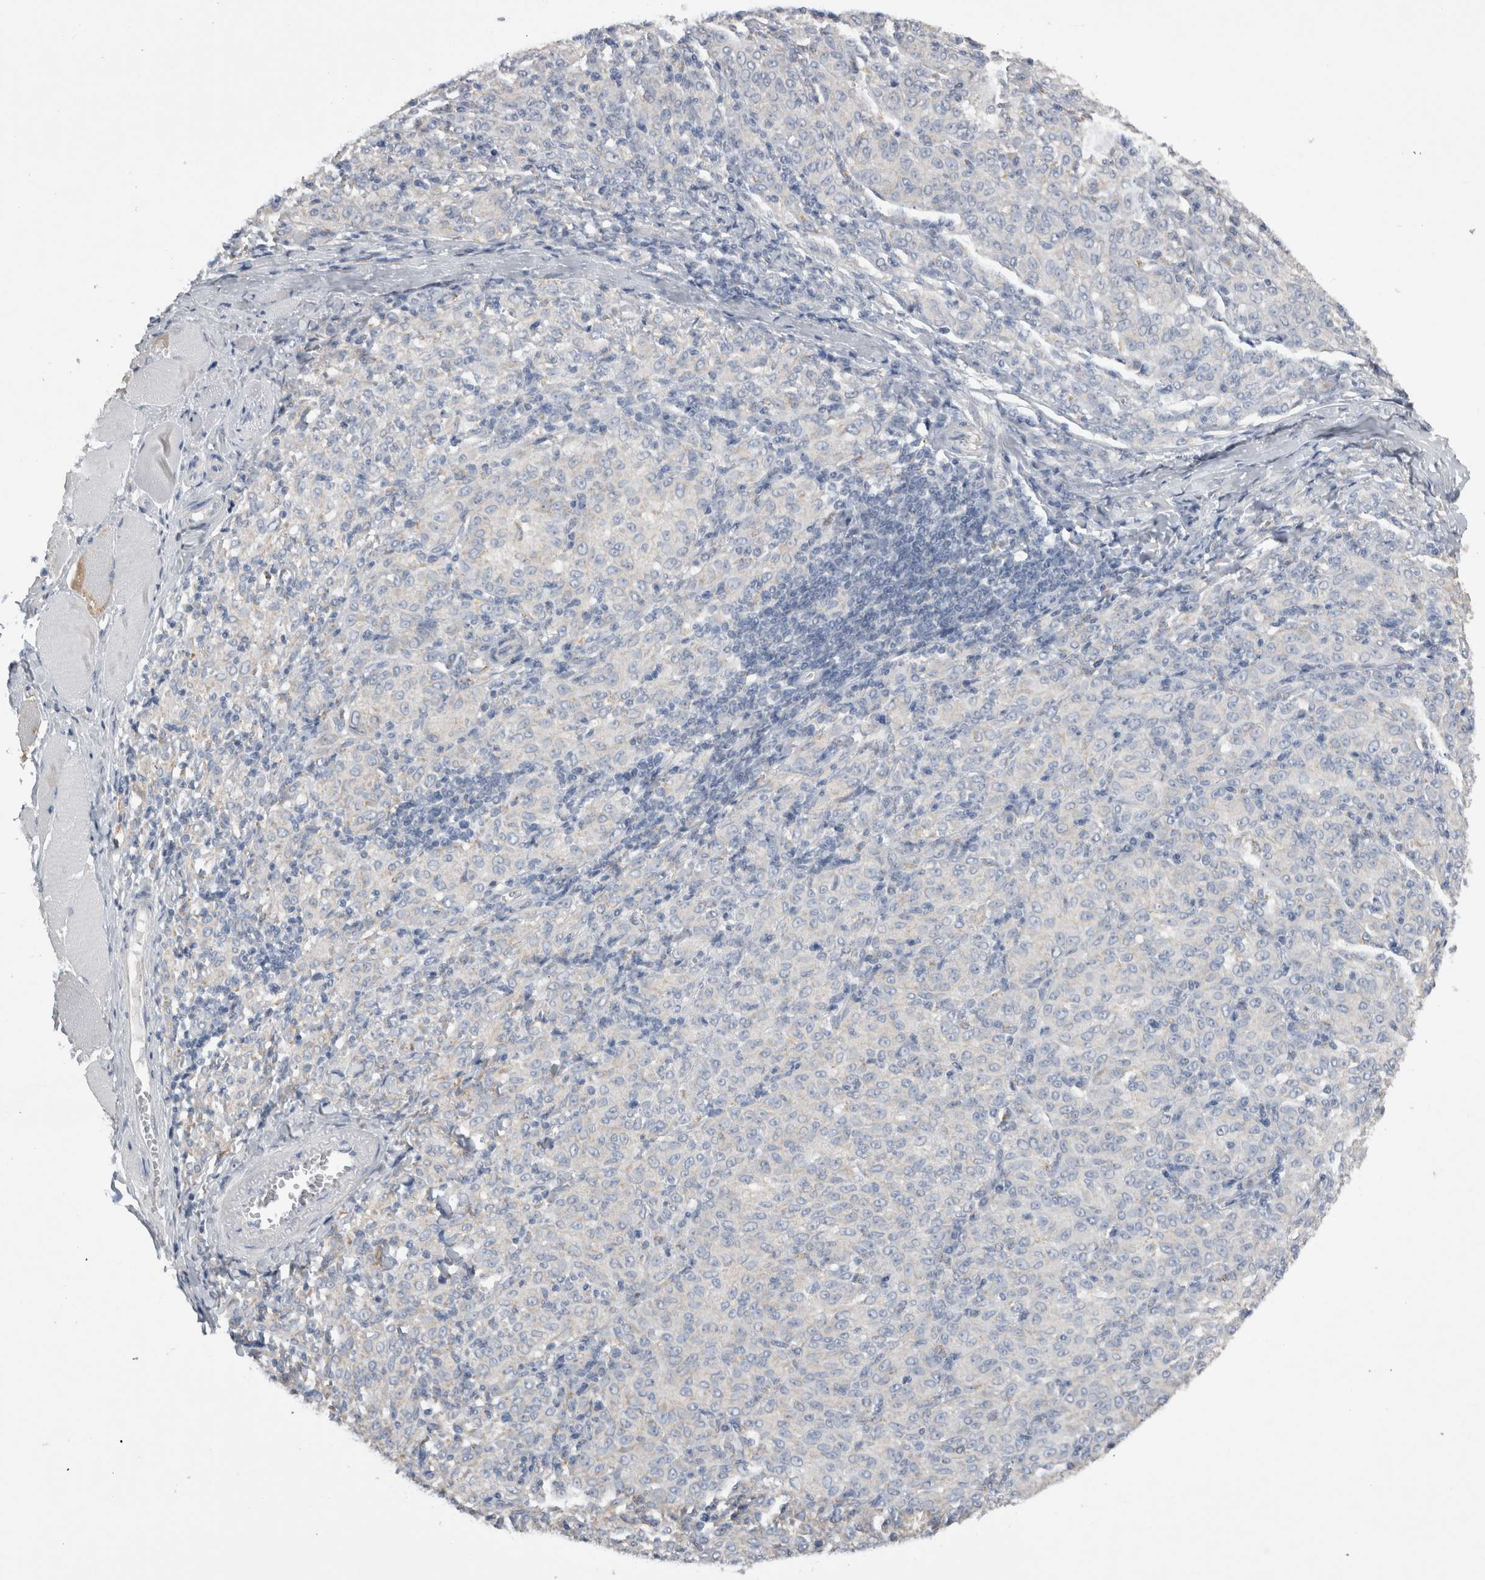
{"staining": {"intensity": "negative", "quantity": "none", "location": "none"}, "tissue": "melanoma", "cell_type": "Tumor cells", "image_type": "cancer", "snomed": [{"axis": "morphology", "description": "Malignant melanoma, NOS"}, {"axis": "topography", "description": "Skin"}], "caption": "Photomicrograph shows no significant protein expression in tumor cells of melanoma.", "gene": "DHRS4", "patient": {"sex": "female", "age": 72}}